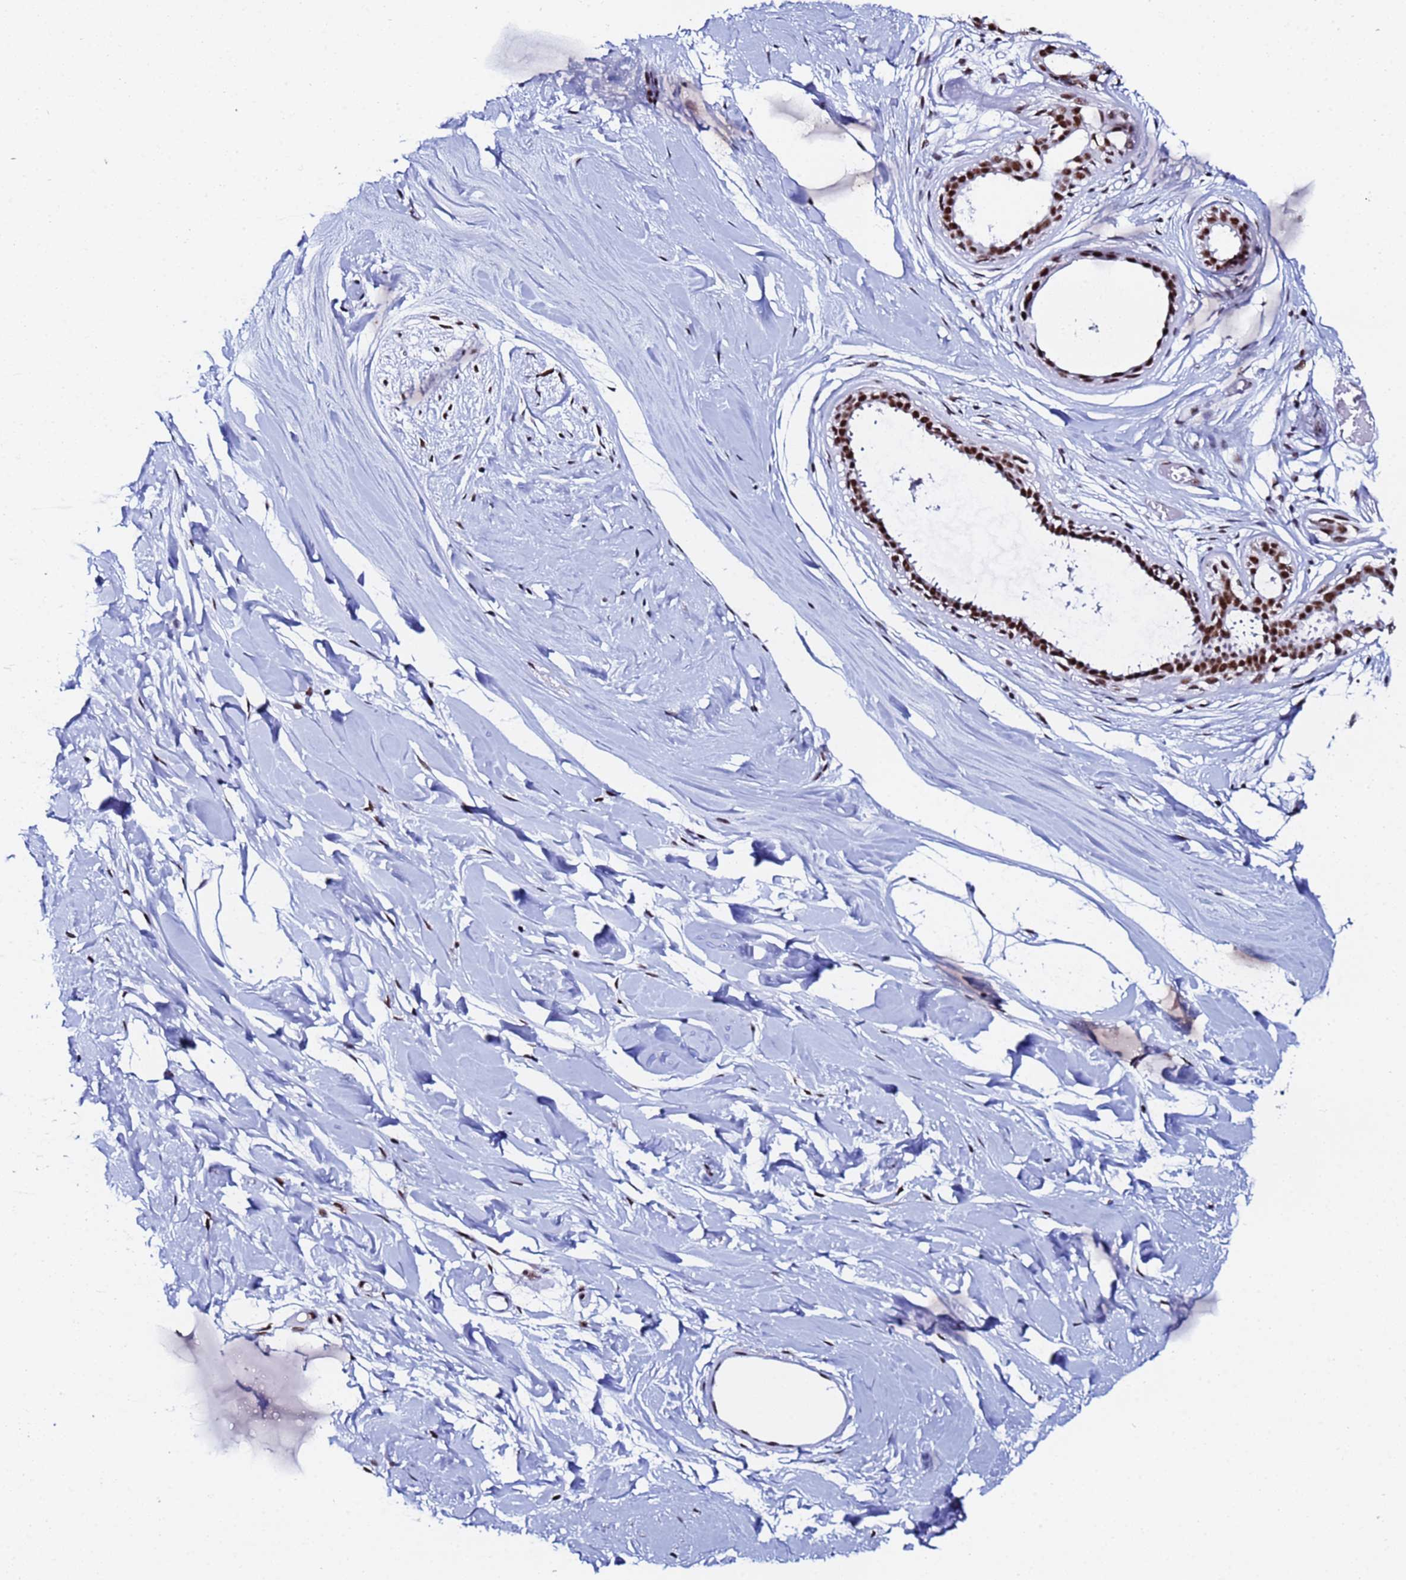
{"staining": {"intensity": "moderate", "quantity": ">75%", "location": "nuclear"}, "tissue": "breast", "cell_type": "Adipocytes", "image_type": "normal", "snomed": [{"axis": "morphology", "description": "Normal tissue, NOS"}, {"axis": "topography", "description": "Breast"}], "caption": "A brown stain highlights moderate nuclear staining of a protein in adipocytes of benign human breast.", "gene": "SNRPA1", "patient": {"sex": "female", "age": 45}}